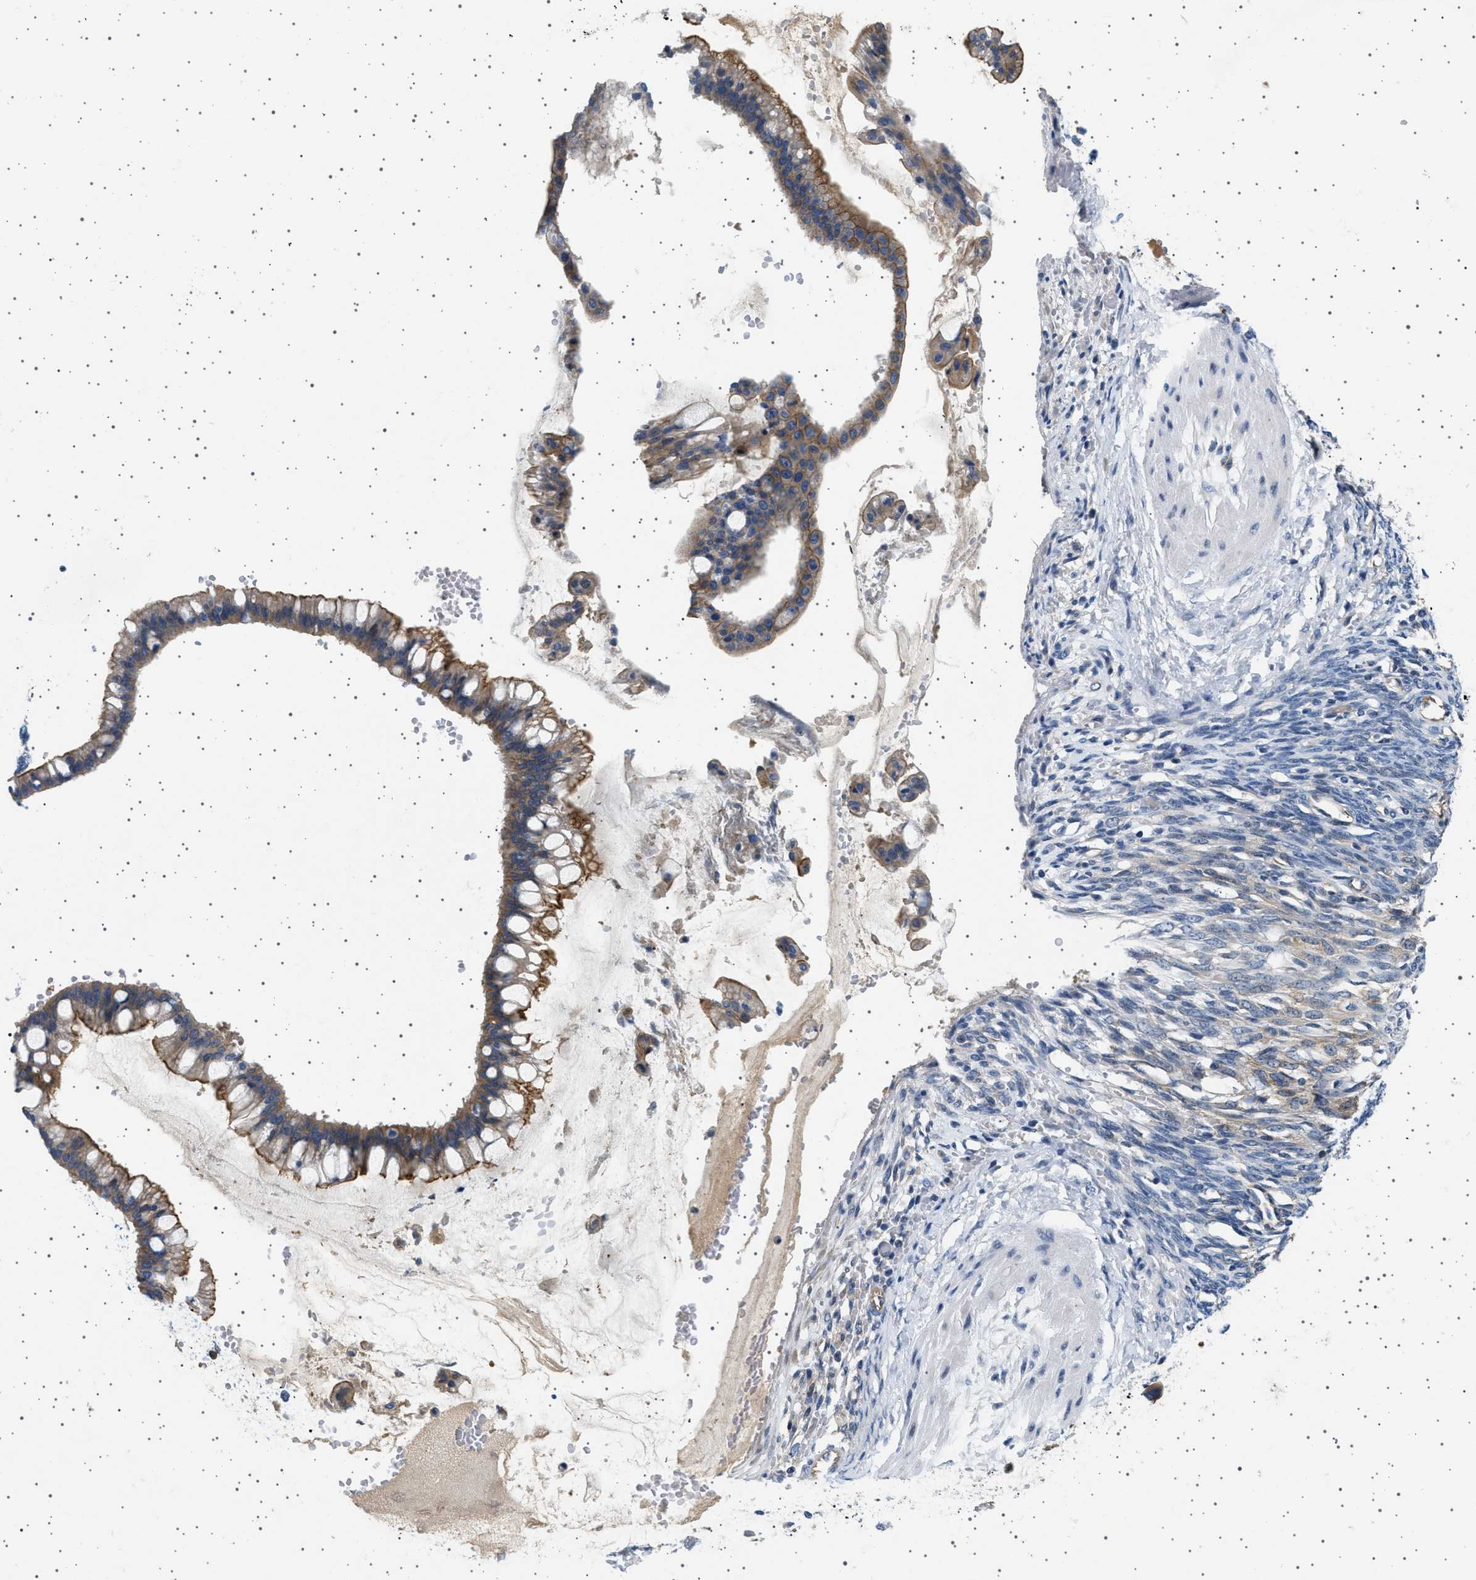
{"staining": {"intensity": "moderate", "quantity": ">75%", "location": "cytoplasmic/membranous"}, "tissue": "ovarian cancer", "cell_type": "Tumor cells", "image_type": "cancer", "snomed": [{"axis": "morphology", "description": "Cystadenocarcinoma, mucinous, NOS"}, {"axis": "topography", "description": "Ovary"}], "caption": "The immunohistochemical stain shows moderate cytoplasmic/membranous staining in tumor cells of ovarian cancer tissue.", "gene": "PLPP6", "patient": {"sex": "female", "age": 73}}